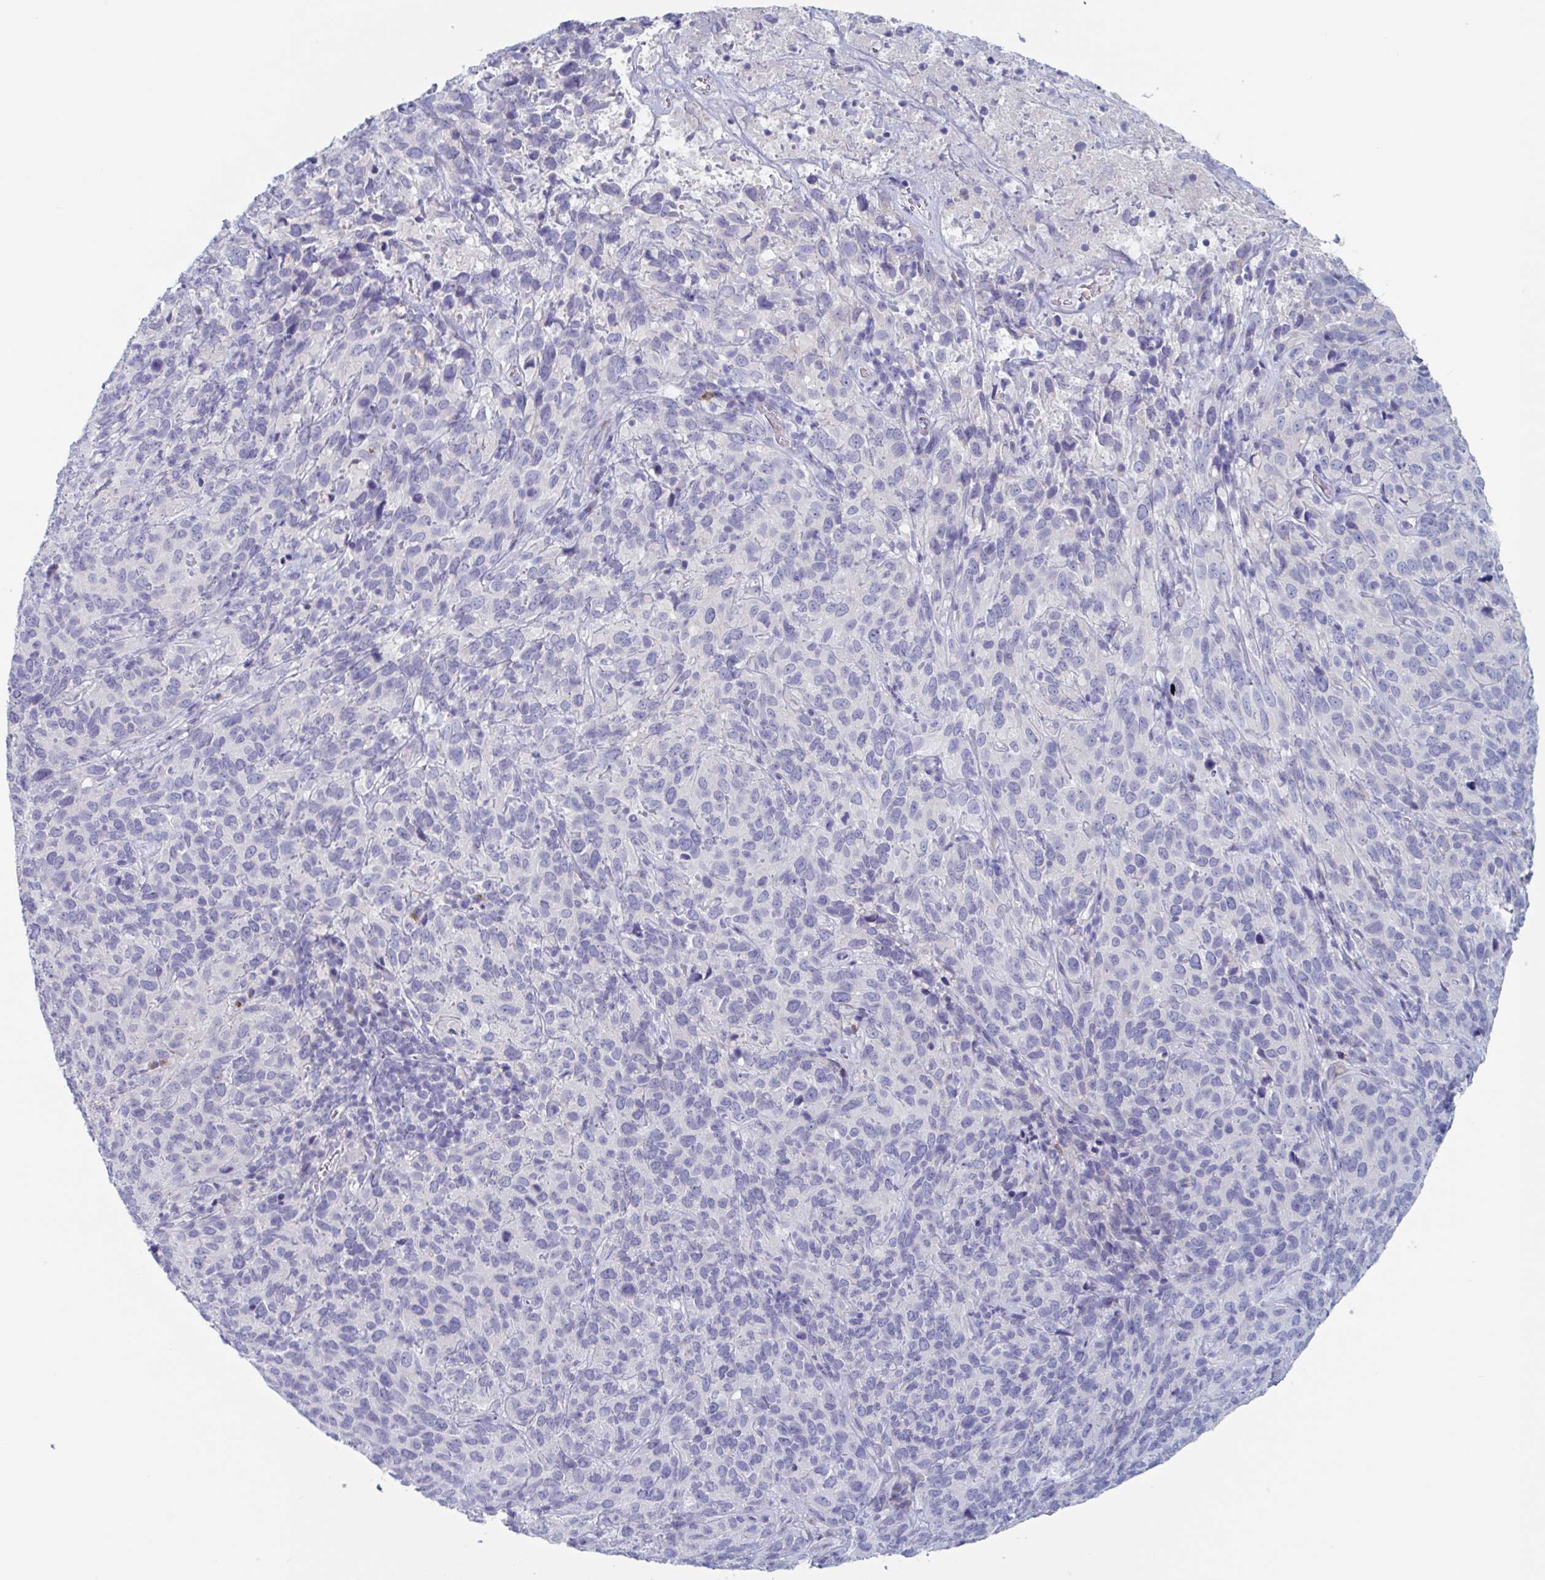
{"staining": {"intensity": "negative", "quantity": "none", "location": "none"}, "tissue": "cervical cancer", "cell_type": "Tumor cells", "image_type": "cancer", "snomed": [{"axis": "morphology", "description": "Squamous cell carcinoma, NOS"}, {"axis": "topography", "description": "Cervix"}], "caption": "There is no significant staining in tumor cells of cervical cancer.", "gene": "NT5C3B", "patient": {"sex": "female", "age": 51}}